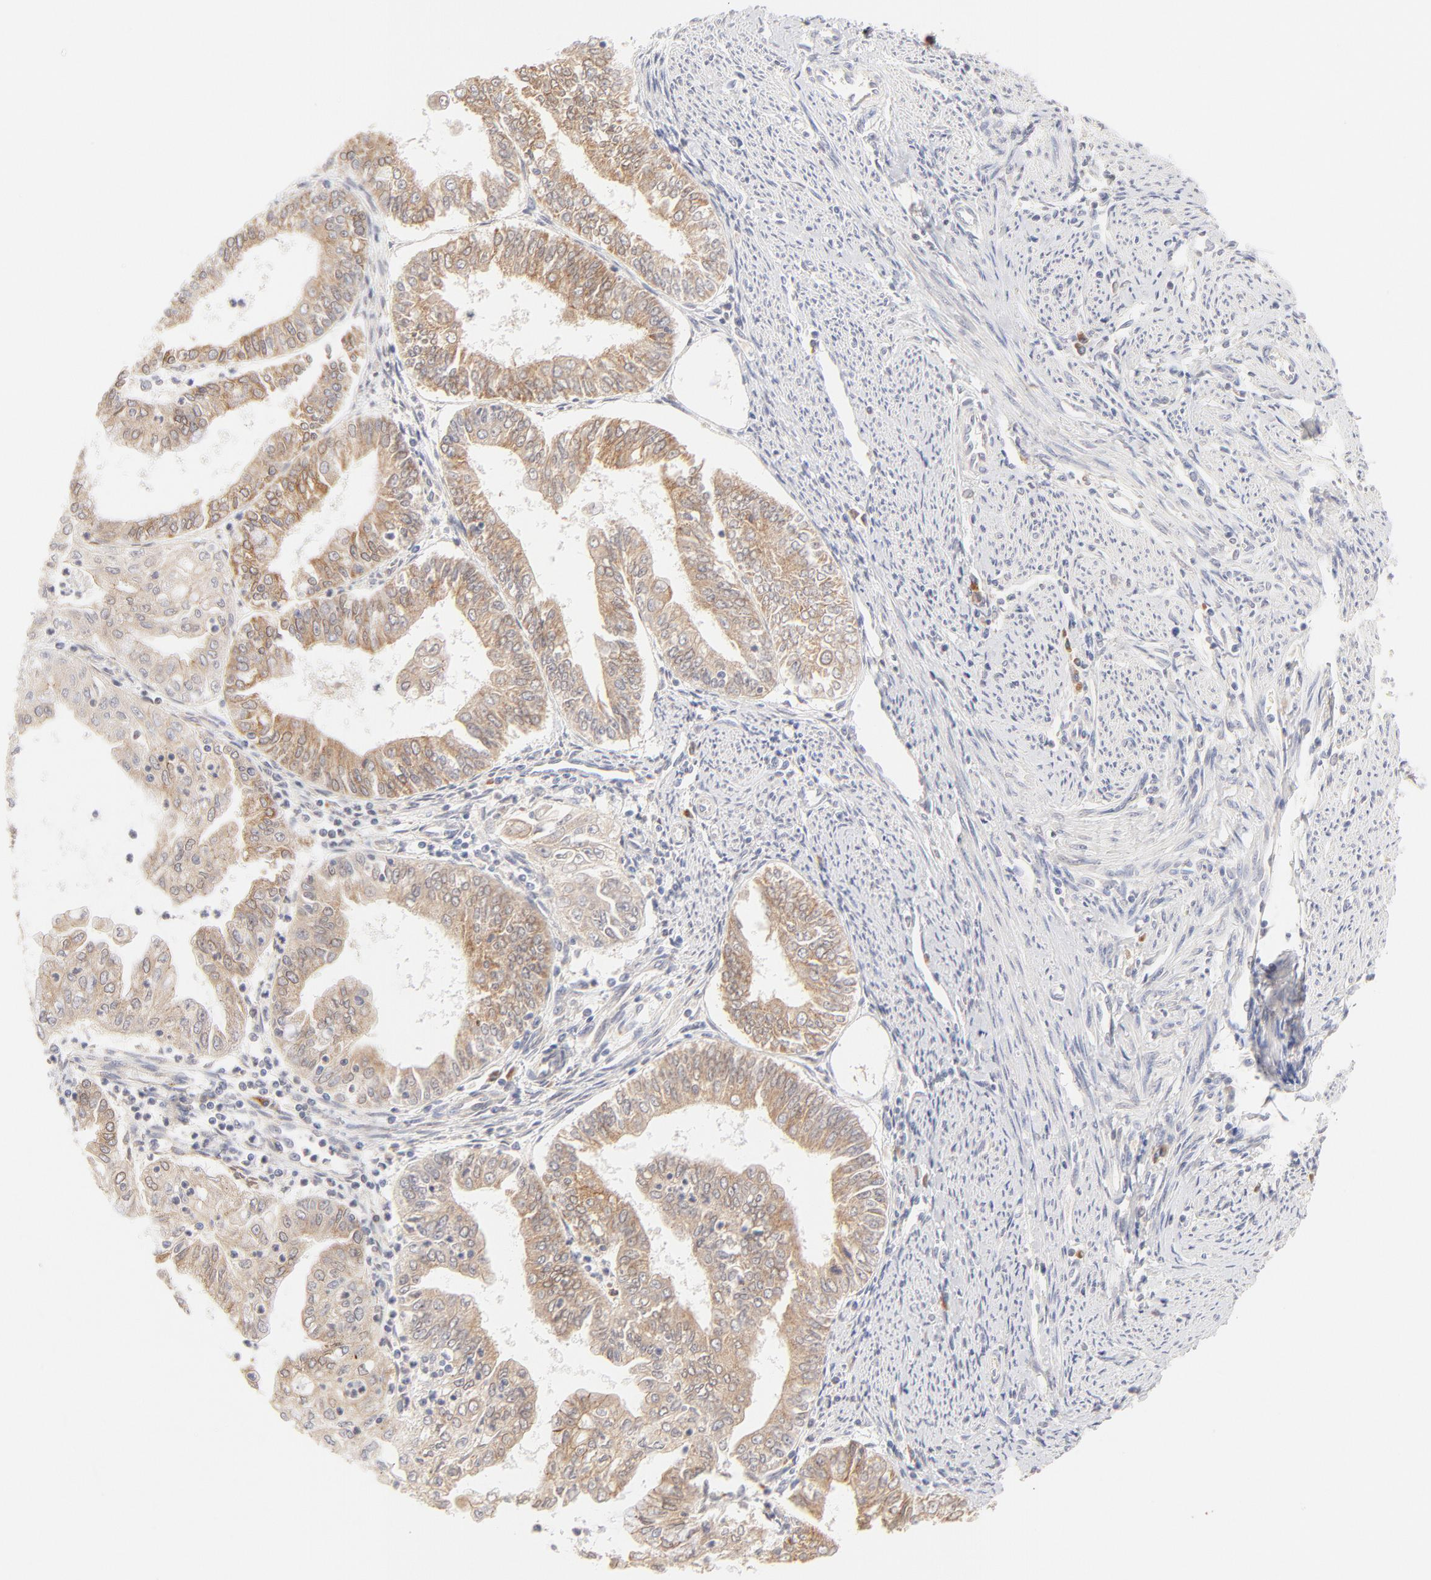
{"staining": {"intensity": "moderate", "quantity": ">75%", "location": "cytoplasmic/membranous"}, "tissue": "endometrial cancer", "cell_type": "Tumor cells", "image_type": "cancer", "snomed": [{"axis": "morphology", "description": "Adenocarcinoma, NOS"}, {"axis": "topography", "description": "Endometrium"}], "caption": "Brown immunohistochemical staining in endometrial cancer displays moderate cytoplasmic/membranous staining in about >75% of tumor cells.", "gene": "RPS6KA1", "patient": {"sex": "female", "age": 75}}